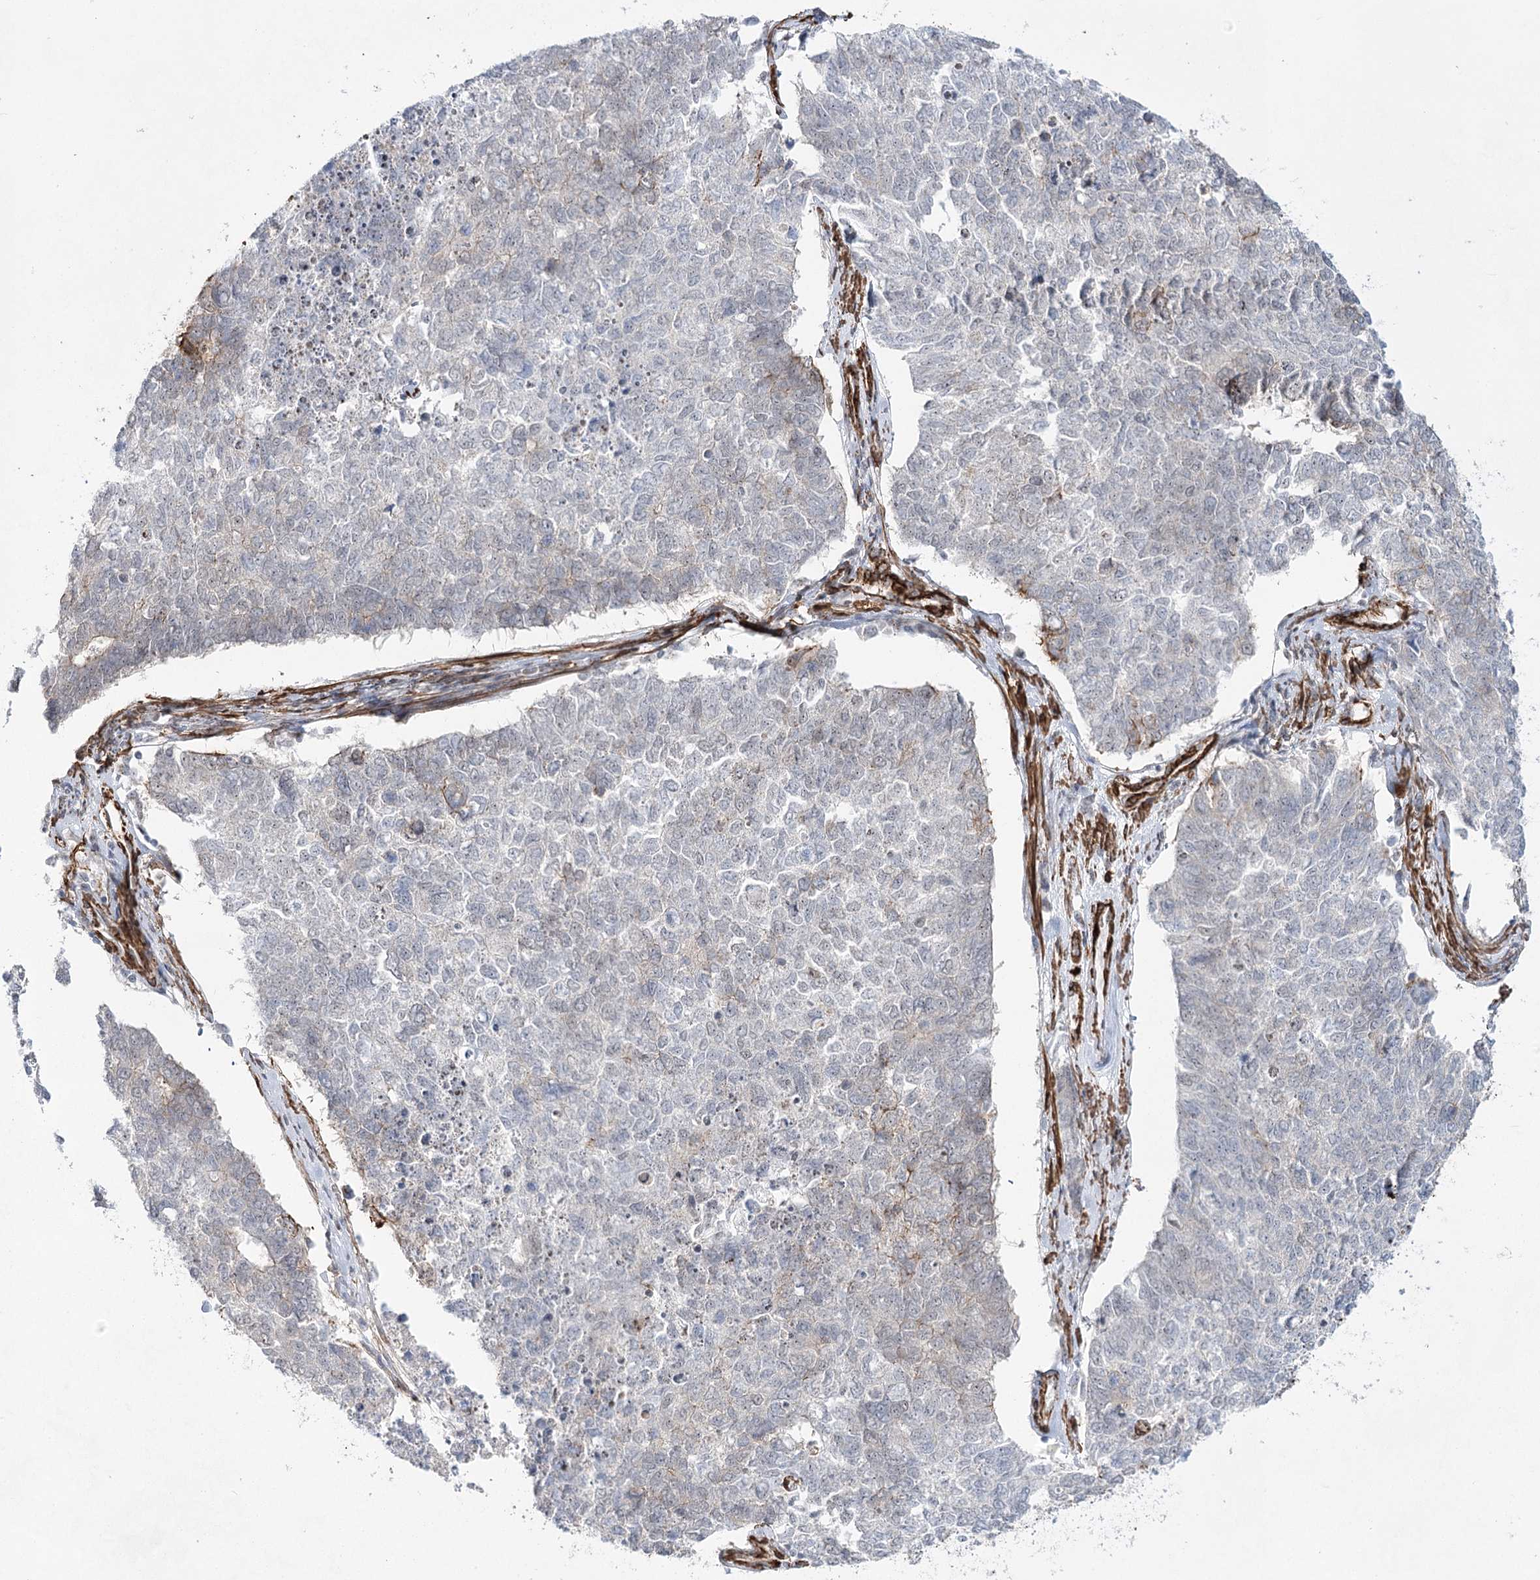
{"staining": {"intensity": "negative", "quantity": "none", "location": "none"}, "tissue": "cervical cancer", "cell_type": "Tumor cells", "image_type": "cancer", "snomed": [{"axis": "morphology", "description": "Squamous cell carcinoma, NOS"}, {"axis": "topography", "description": "Cervix"}], "caption": "Immunohistochemistry of human cervical cancer (squamous cell carcinoma) demonstrates no positivity in tumor cells.", "gene": "CWF19L1", "patient": {"sex": "female", "age": 63}}